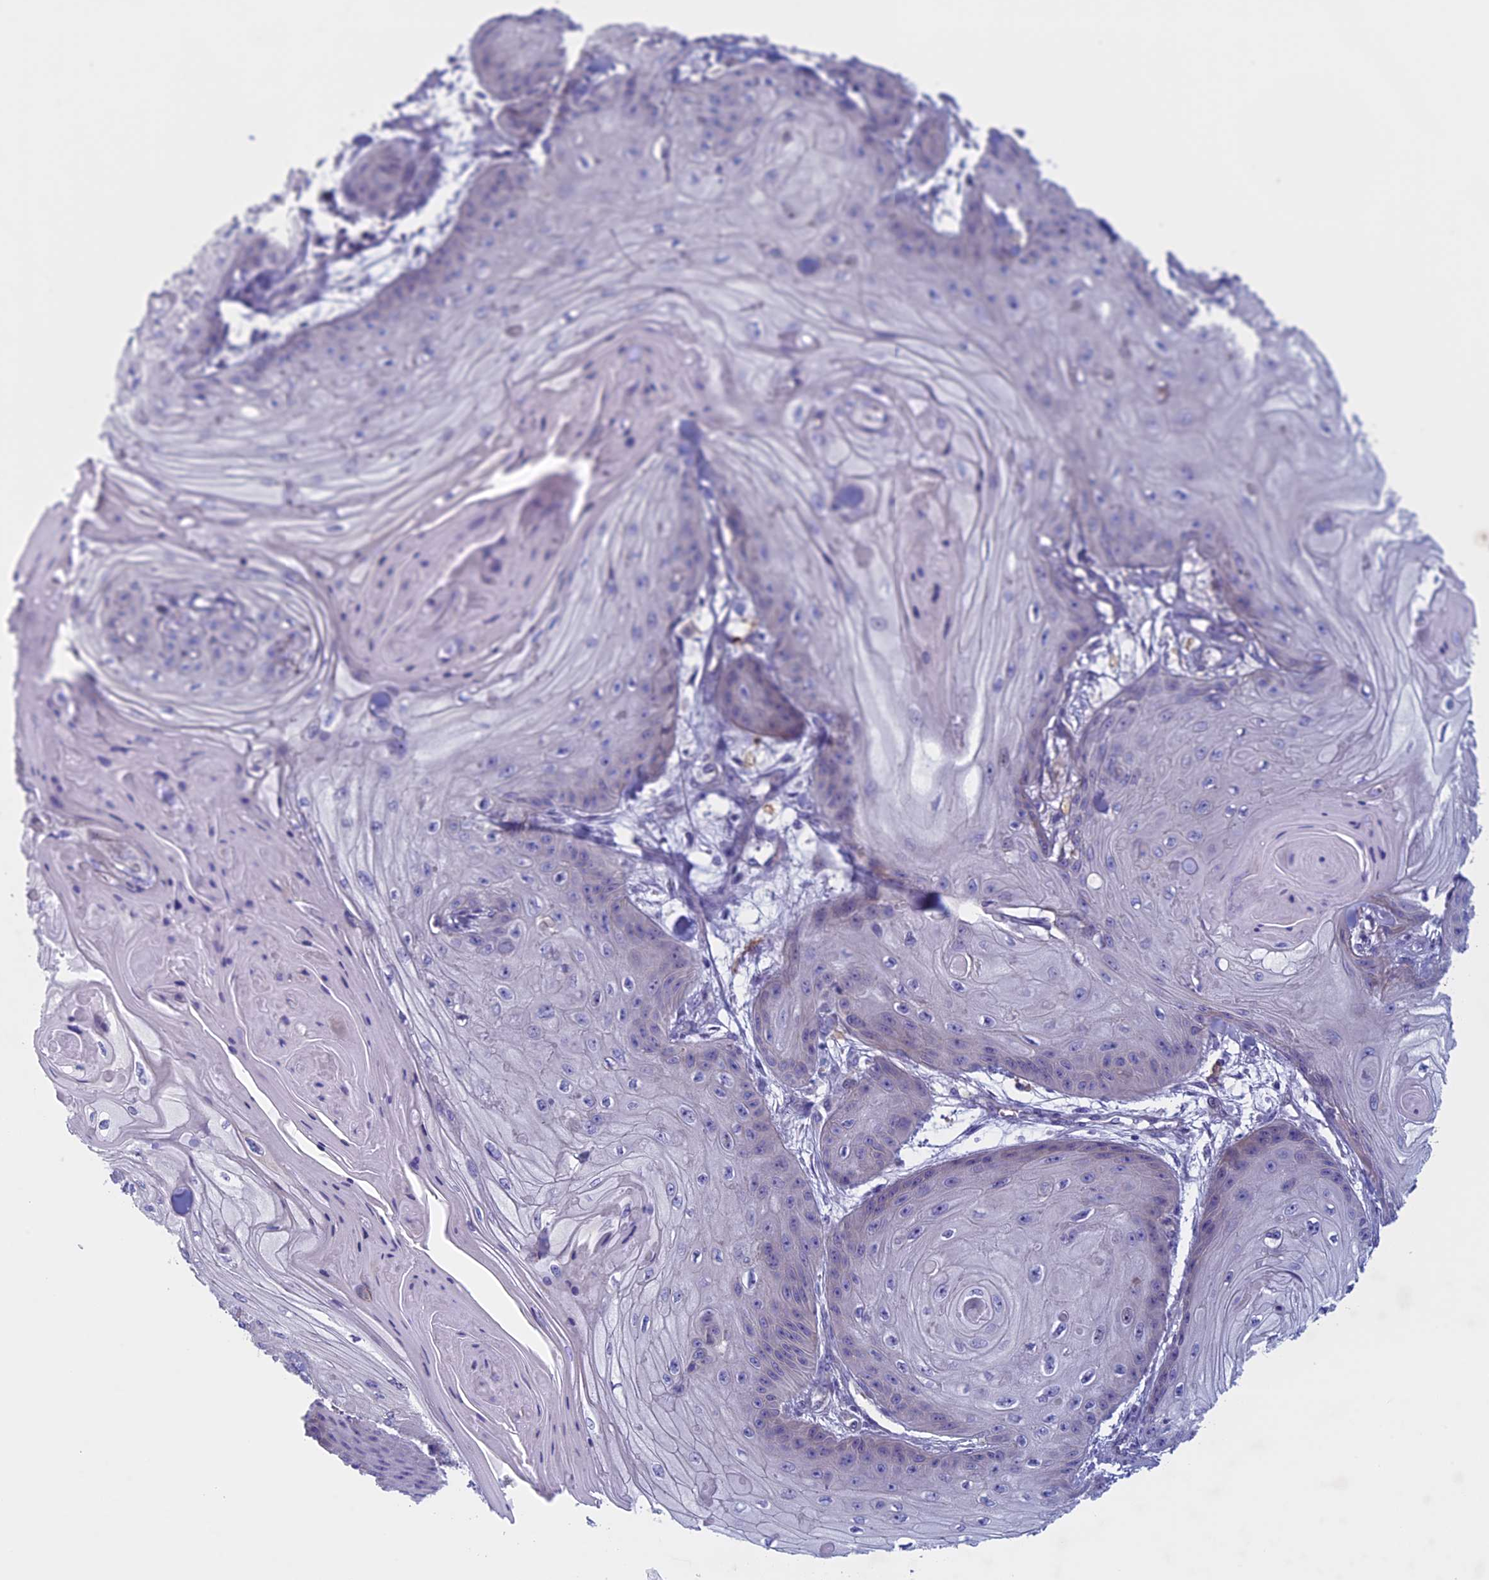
{"staining": {"intensity": "negative", "quantity": "none", "location": "none"}, "tissue": "skin cancer", "cell_type": "Tumor cells", "image_type": "cancer", "snomed": [{"axis": "morphology", "description": "Squamous cell carcinoma, NOS"}, {"axis": "topography", "description": "Skin"}], "caption": "A high-resolution photomicrograph shows immunohistochemistry (IHC) staining of squamous cell carcinoma (skin), which reveals no significant staining in tumor cells. (Stains: DAB (3,3'-diaminobenzidine) immunohistochemistry (IHC) with hematoxylin counter stain, Microscopy: brightfield microscopy at high magnification).", "gene": "CNOT6L", "patient": {"sex": "male", "age": 74}}